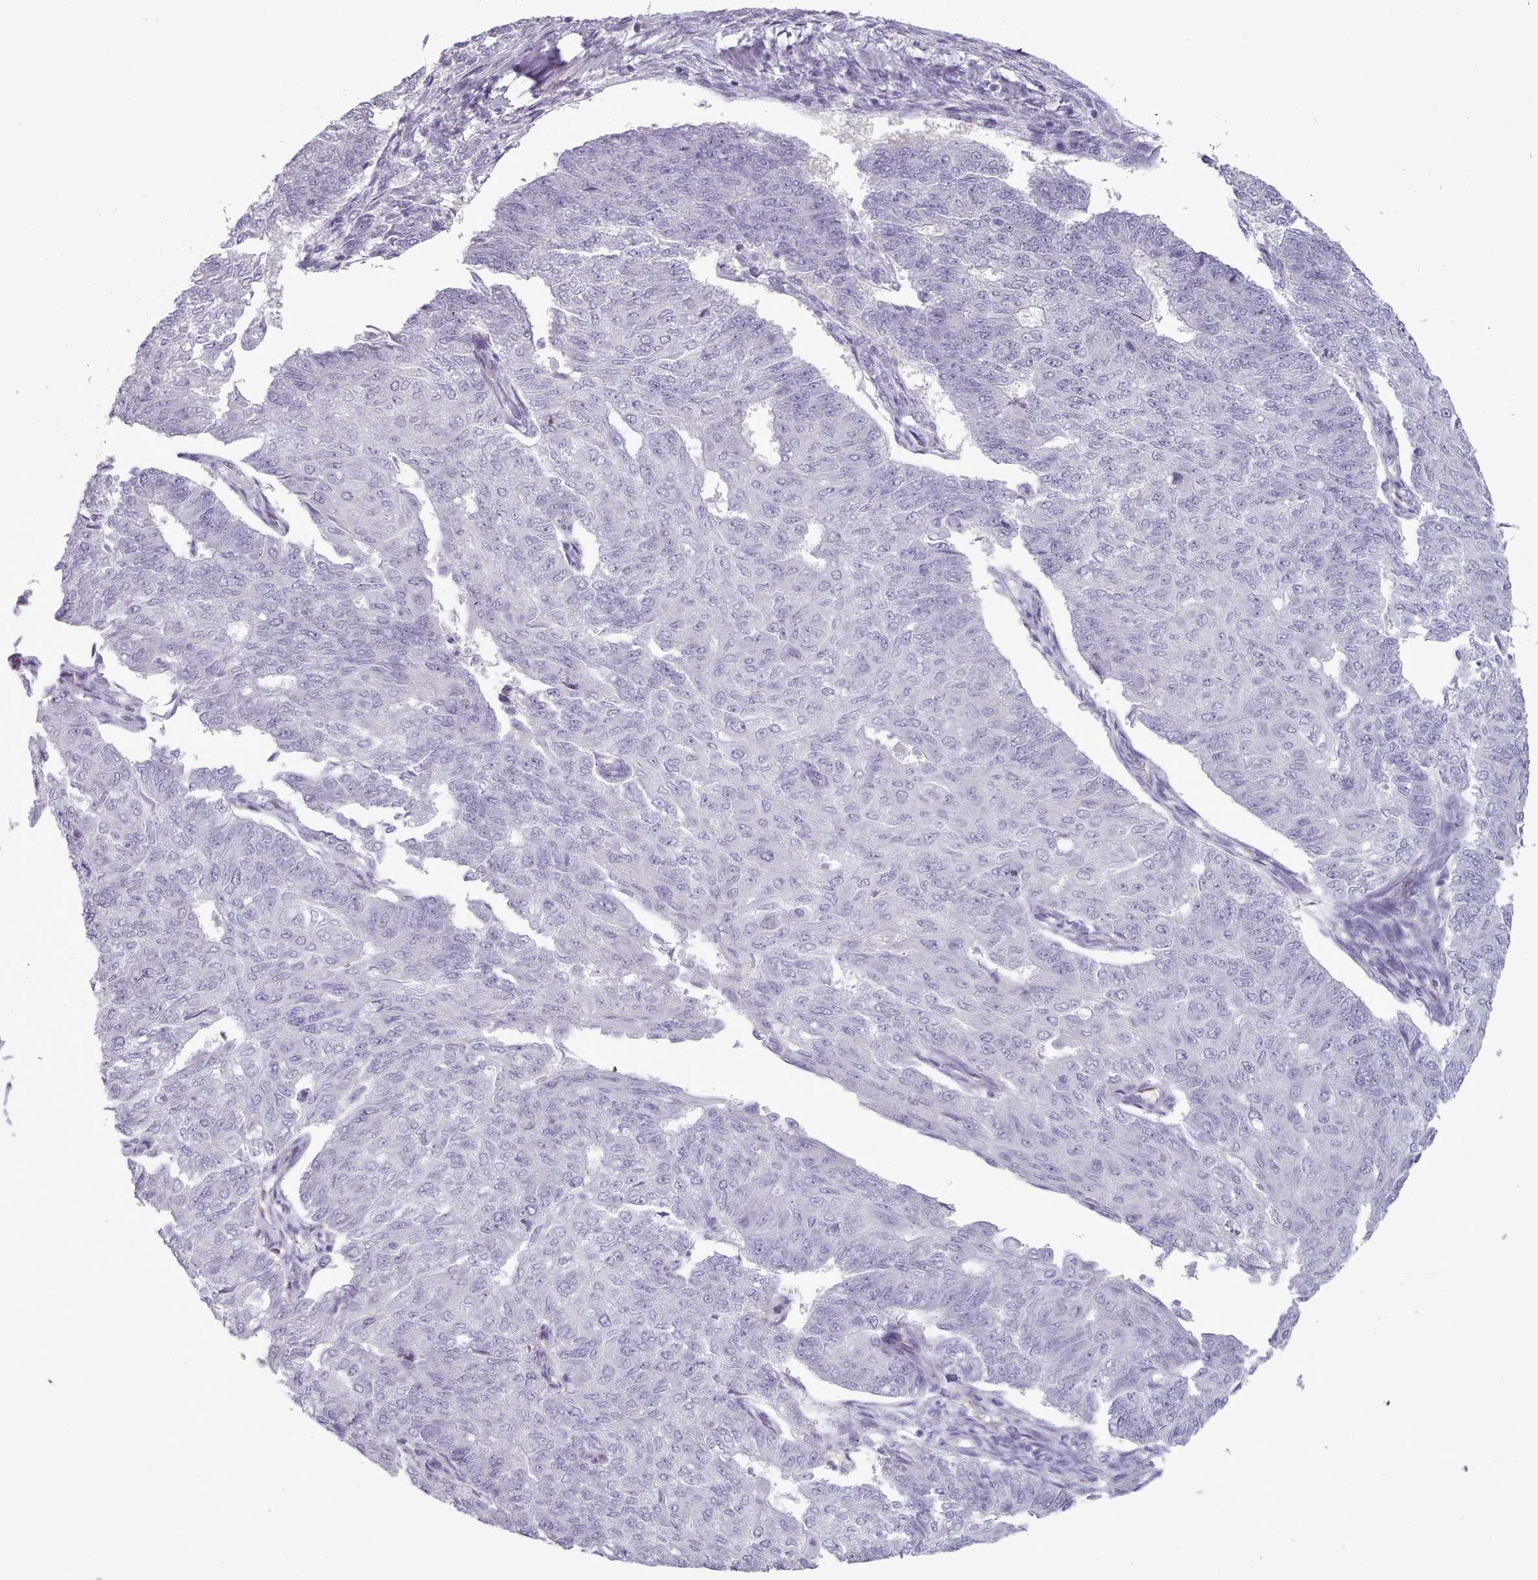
{"staining": {"intensity": "negative", "quantity": "none", "location": "none"}, "tissue": "endometrial cancer", "cell_type": "Tumor cells", "image_type": "cancer", "snomed": [{"axis": "morphology", "description": "Adenocarcinoma, NOS"}, {"axis": "topography", "description": "Endometrium"}], "caption": "IHC histopathology image of neoplastic tissue: human endometrial cancer (adenocarcinoma) stained with DAB (3,3'-diaminobenzidine) demonstrates no significant protein expression in tumor cells.", "gene": "NDST2", "patient": {"sex": "female", "age": 32}}